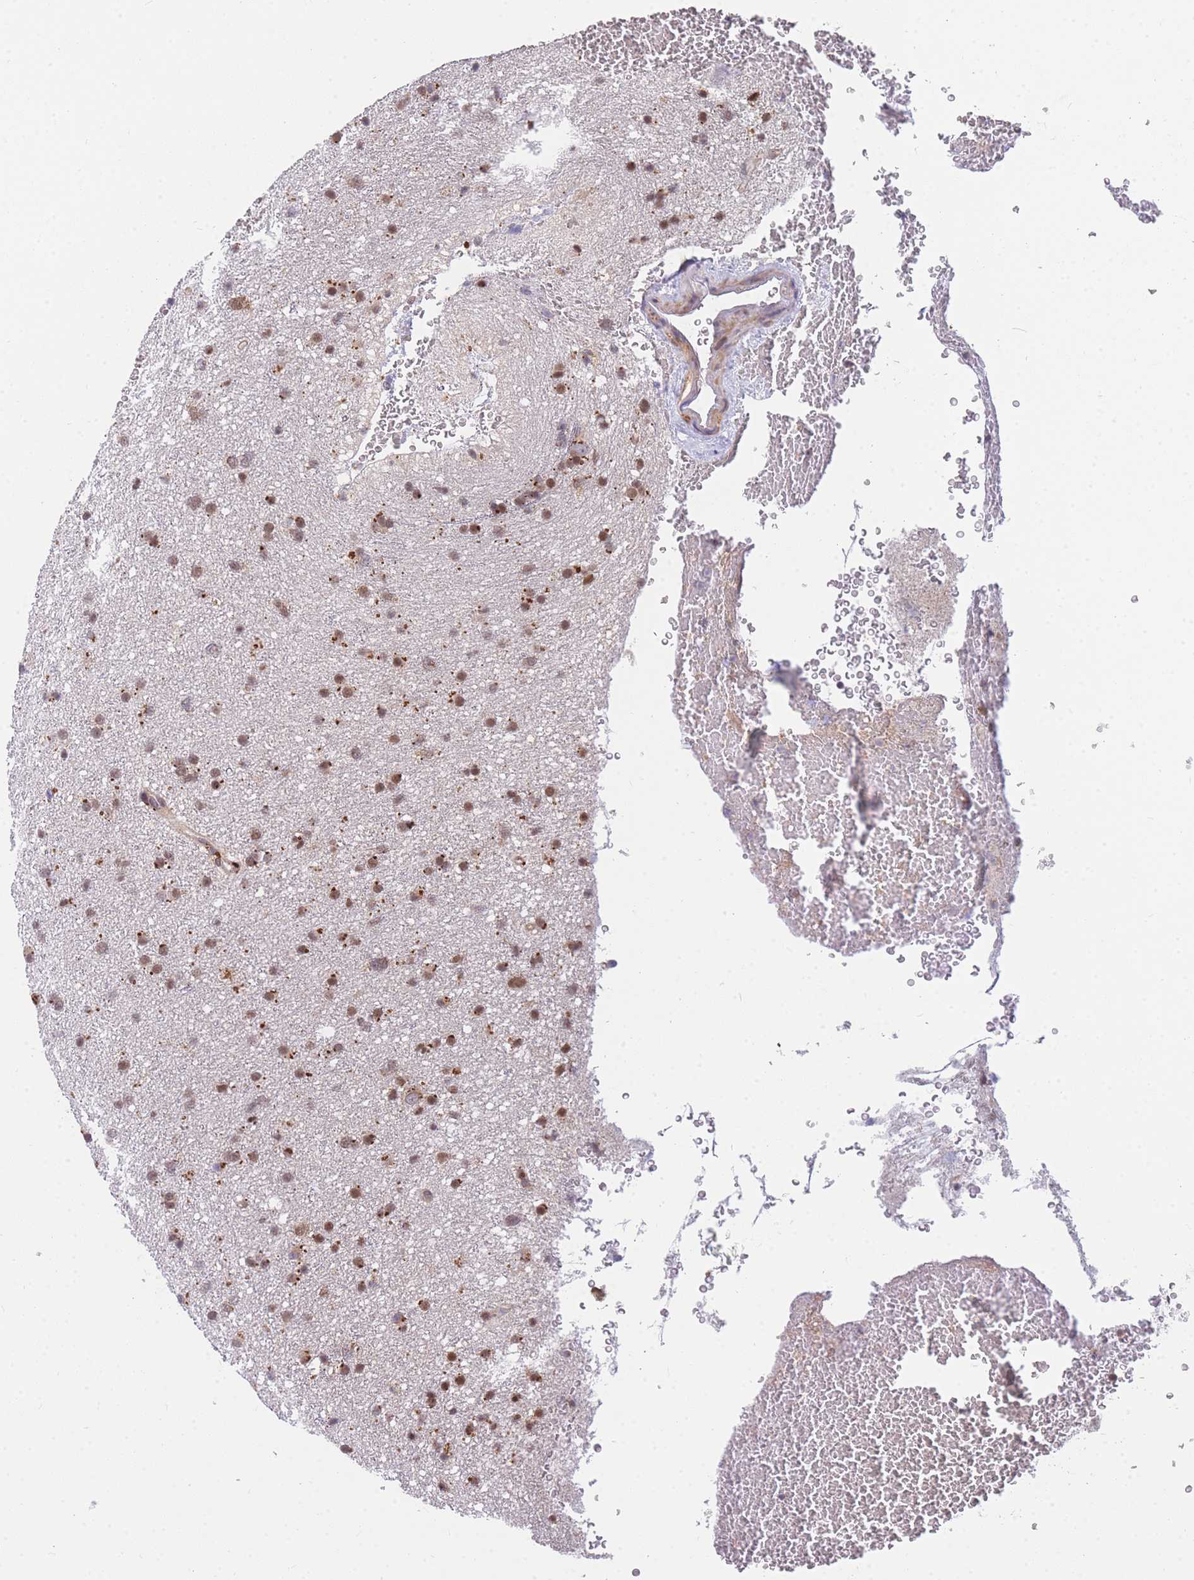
{"staining": {"intensity": "moderate", "quantity": ">75%", "location": "cytoplasmic/membranous,nuclear"}, "tissue": "glioma", "cell_type": "Tumor cells", "image_type": "cancer", "snomed": [{"axis": "morphology", "description": "Glioma, malignant, Low grade"}, {"axis": "topography", "description": "Cerebral cortex"}], "caption": "Malignant low-grade glioma stained for a protein (brown) displays moderate cytoplasmic/membranous and nuclear positive staining in about >75% of tumor cells.", "gene": "MRPL23", "patient": {"sex": "female", "age": 39}}